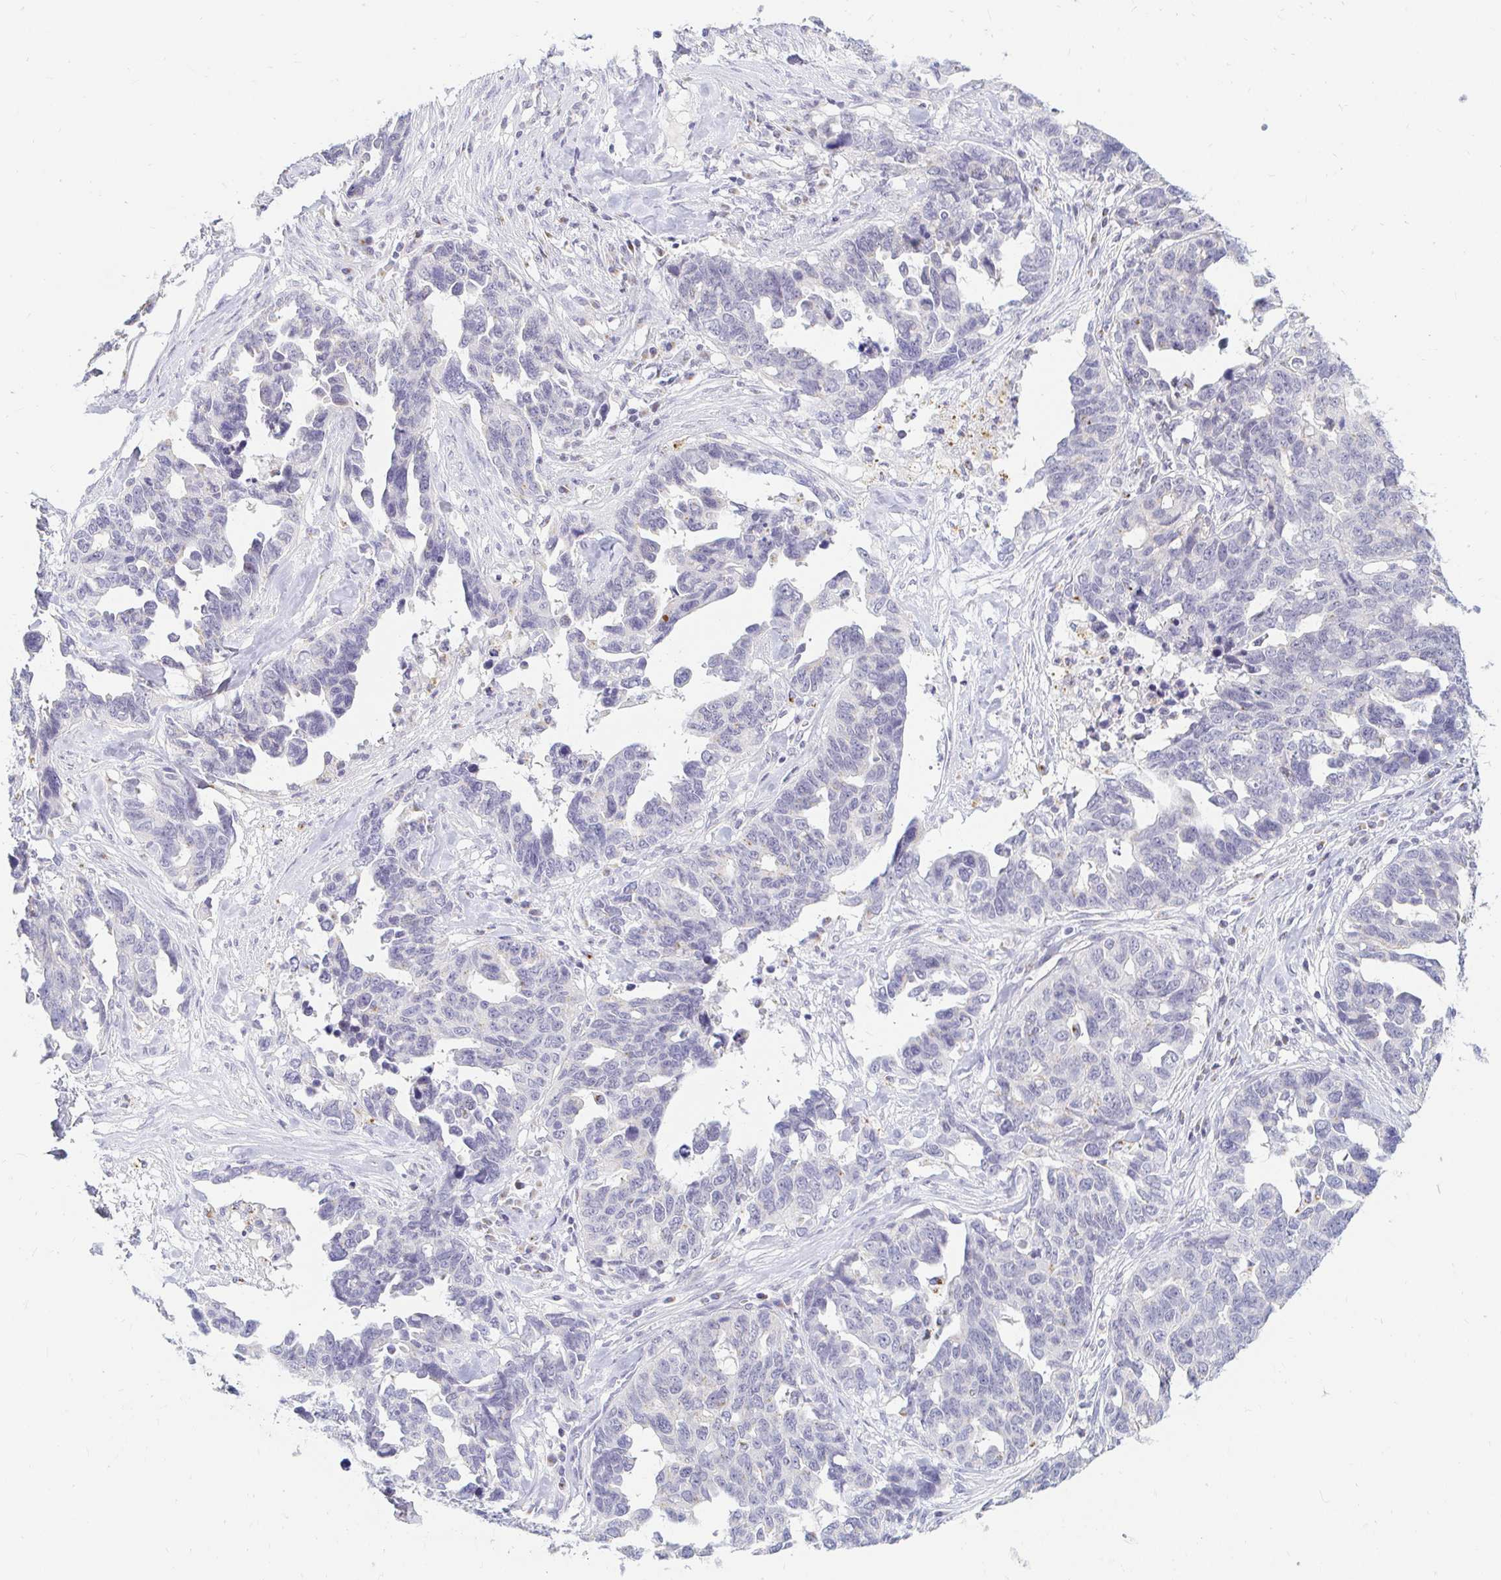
{"staining": {"intensity": "negative", "quantity": "none", "location": "none"}, "tissue": "ovarian cancer", "cell_type": "Tumor cells", "image_type": "cancer", "snomed": [{"axis": "morphology", "description": "Cystadenocarcinoma, serous, NOS"}, {"axis": "topography", "description": "Ovary"}], "caption": "Tumor cells show no significant protein positivity in serous cystadenocarcinoma (ovarian). (Immunohistochemistry (ihc), brightfield microscopy, high magnification).", "gene": "OR51D1", "patient": {"sex": "female", "age": 69}}